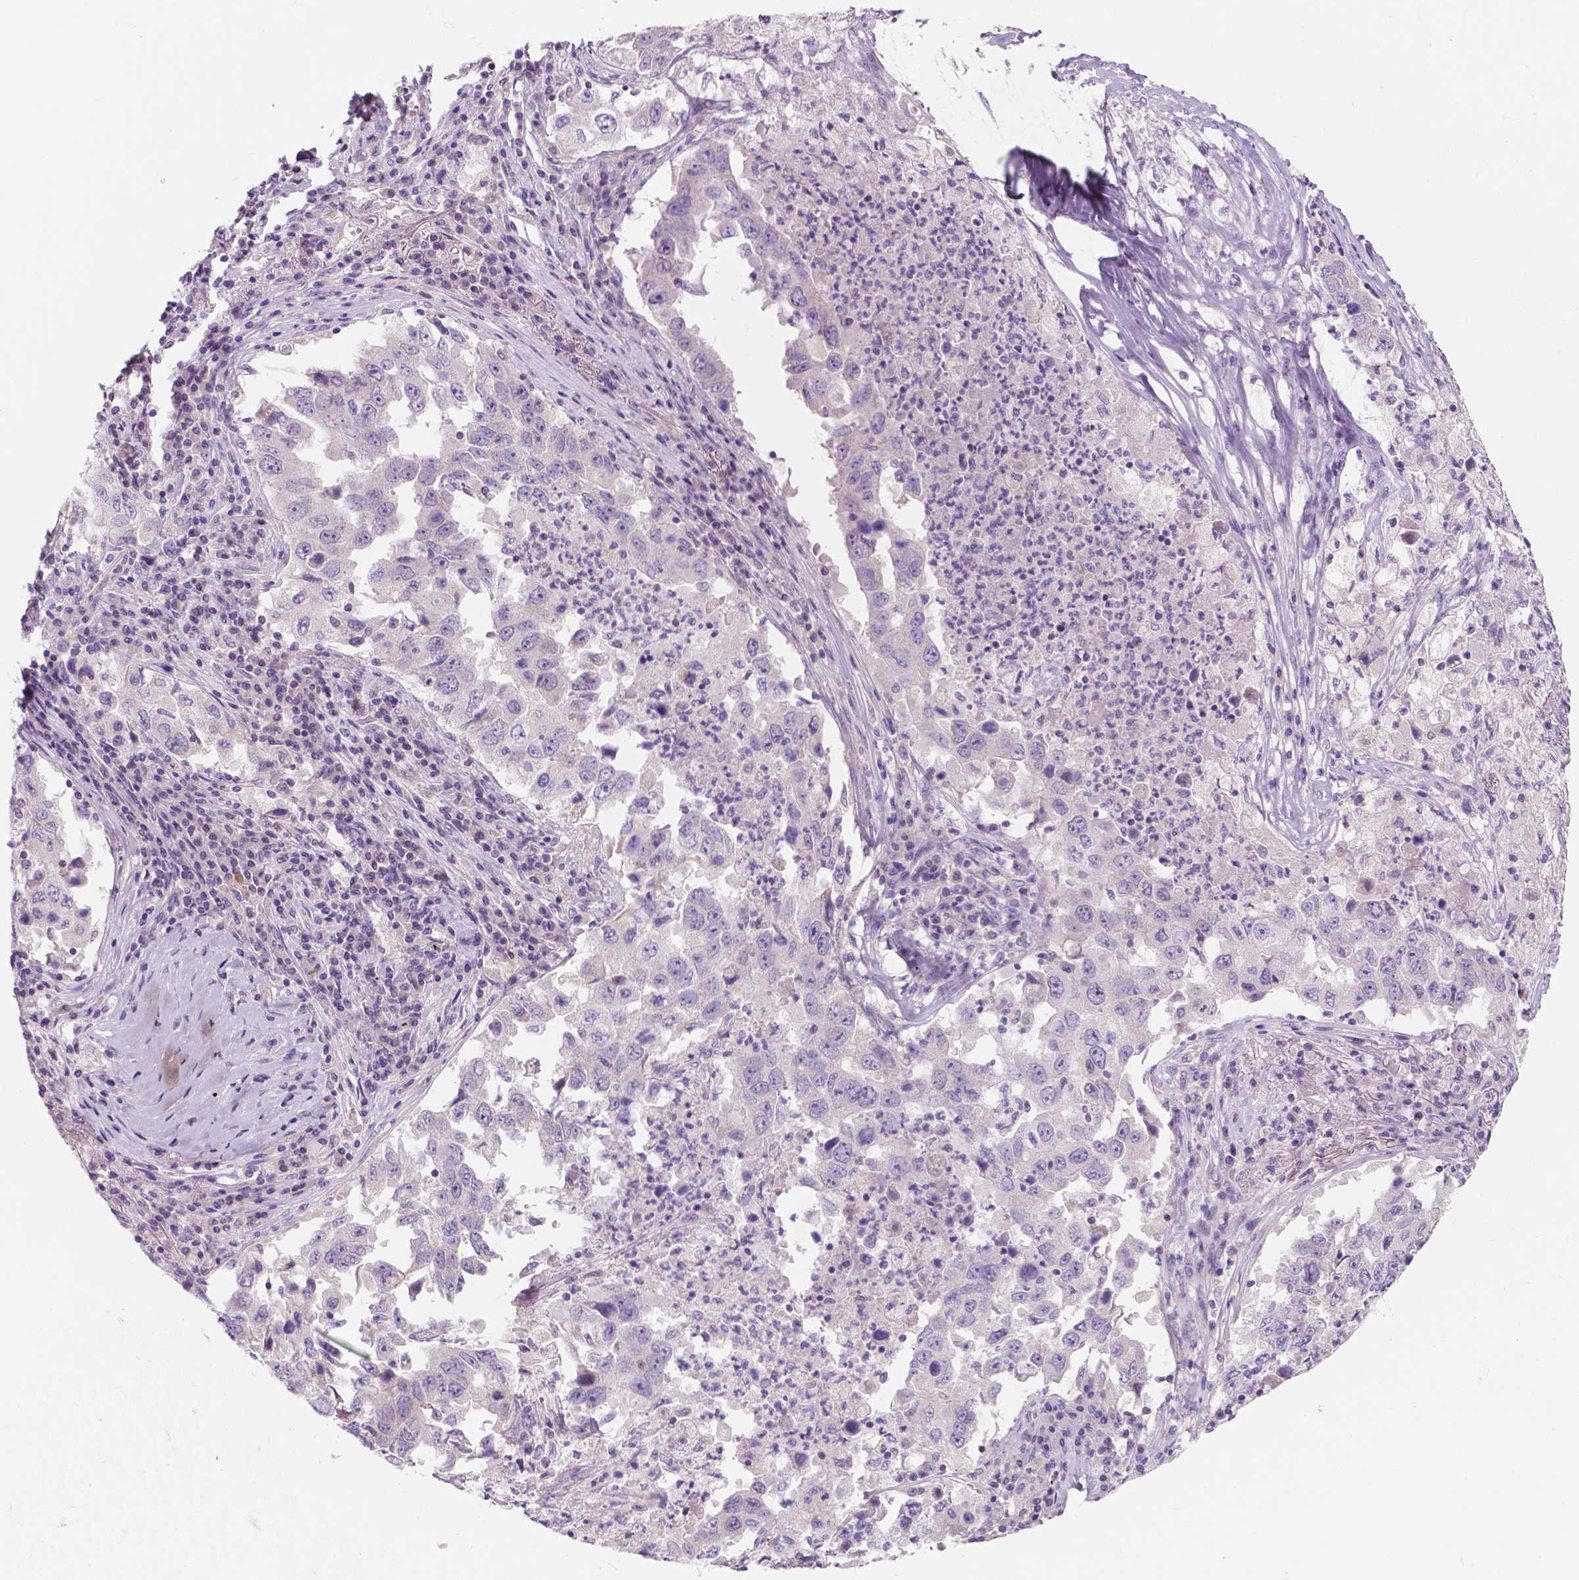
{"staining": {"intensity": "negative", "quantity": "none", "location": "none"}, "tissue": "lung cancer", "cell_type": "Tumor cells", "image_type": "cancer", "snomed": [{"axis": "morphology", "description": "Adenocarcinoma, NOS"}, {"axis": "topography", "description": "Lung"}], "caption": "Immunohistochemical staining of human lung cancer (adenocarcinoma) exhibits no significant positivity in tumor cells.", "gene": "FAM50B", "patient": {"sex": "male", "age": 73}}